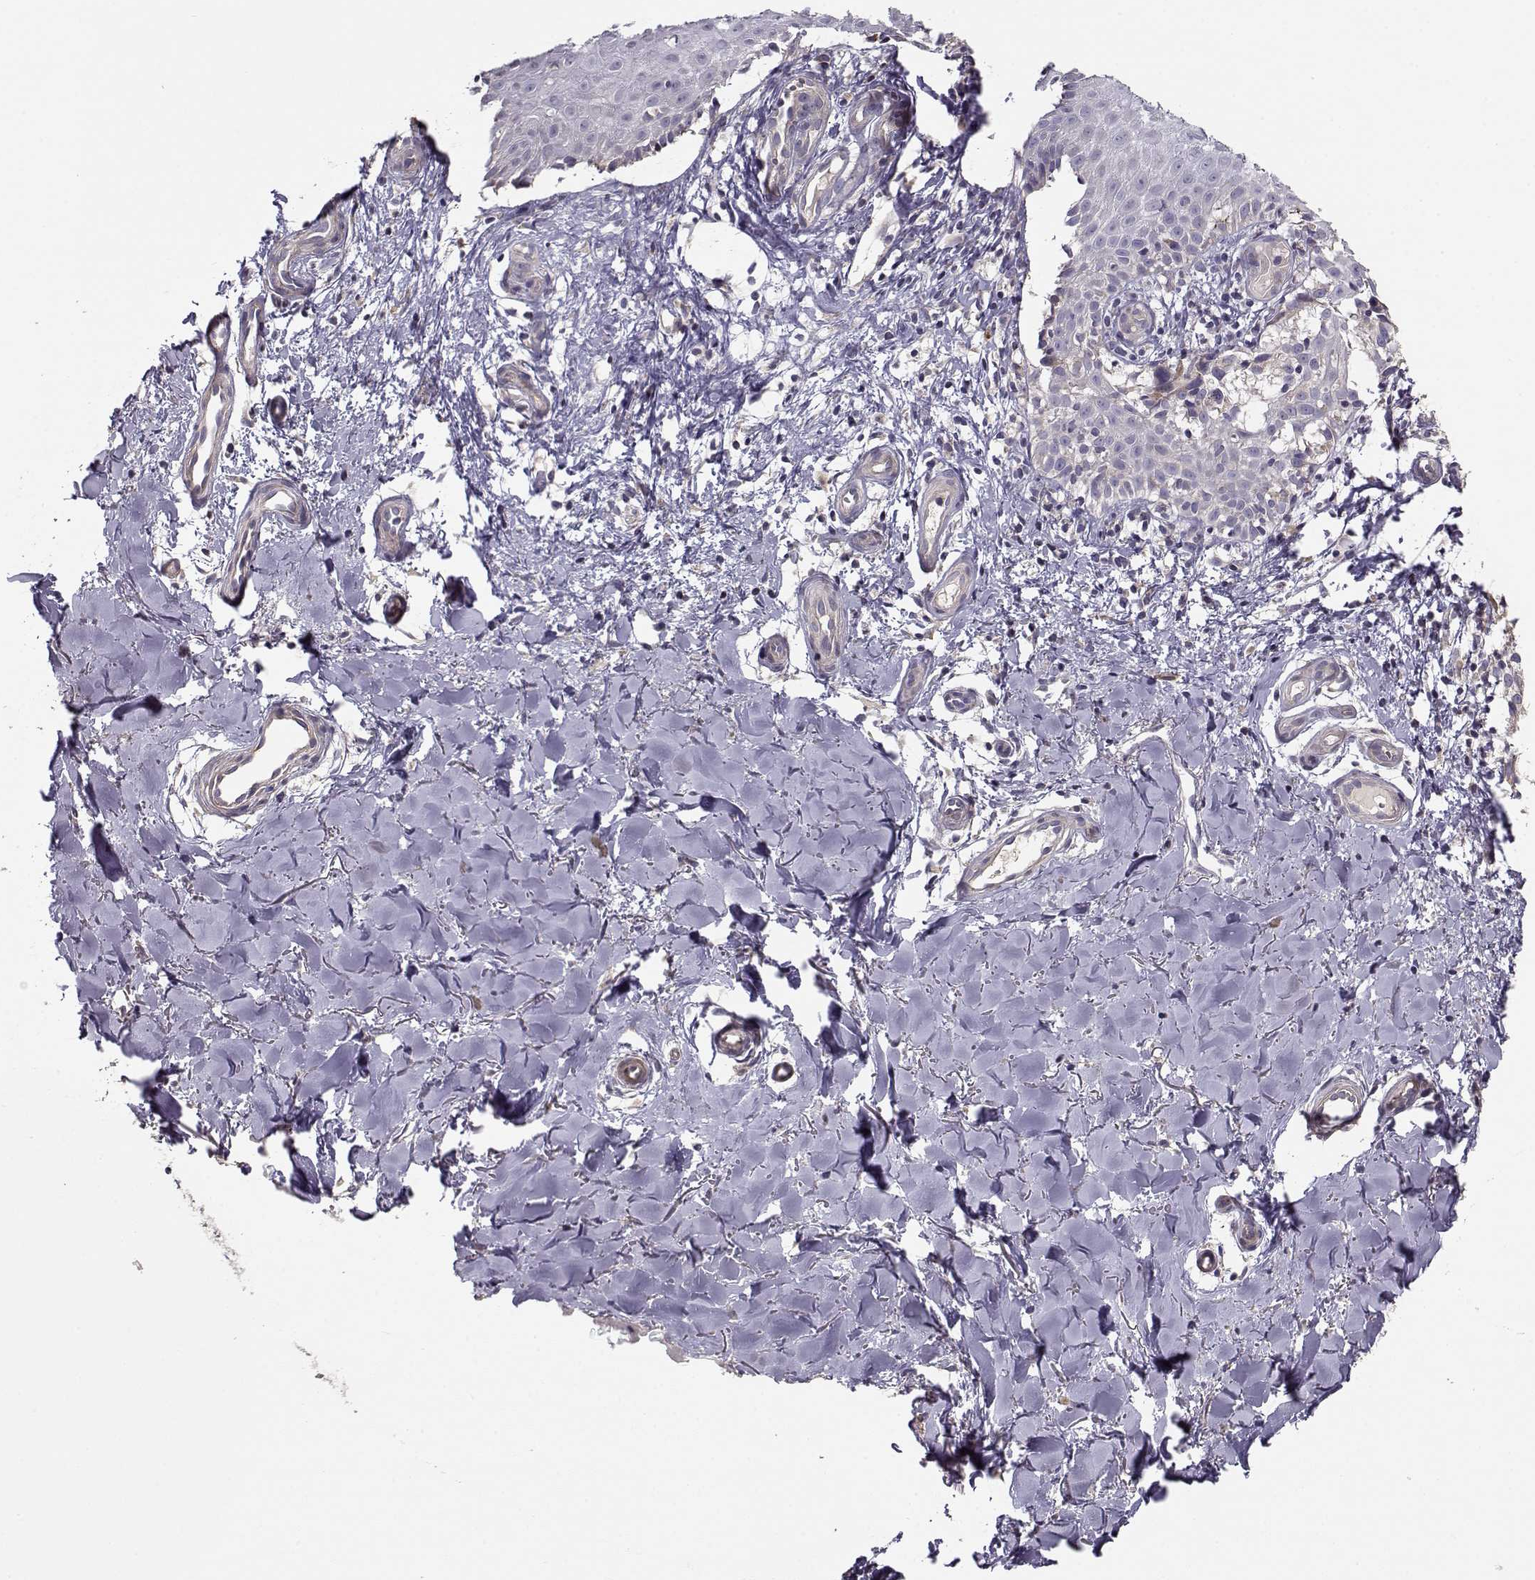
{"staining": {"intensity": "negative", "quantity": "none", "location": "none"}, "tissue": "melanoma", "cell_type": "Tumor cells", "image_type": "cancer", "snomed": [{"axis": "morphology", "description": "Malignant melanoma, NOS"}, {"axis": "topography", "description": "Skin"}], "caption": "This image is of melanoma stained with immunohistochemistry (IHC) to label a protein in brown with the nuclei are counter-stained blue. There is no expression in tumor cells.", "gene": "ENTPD8", "patient": {"sex": "female", "age": 53}}